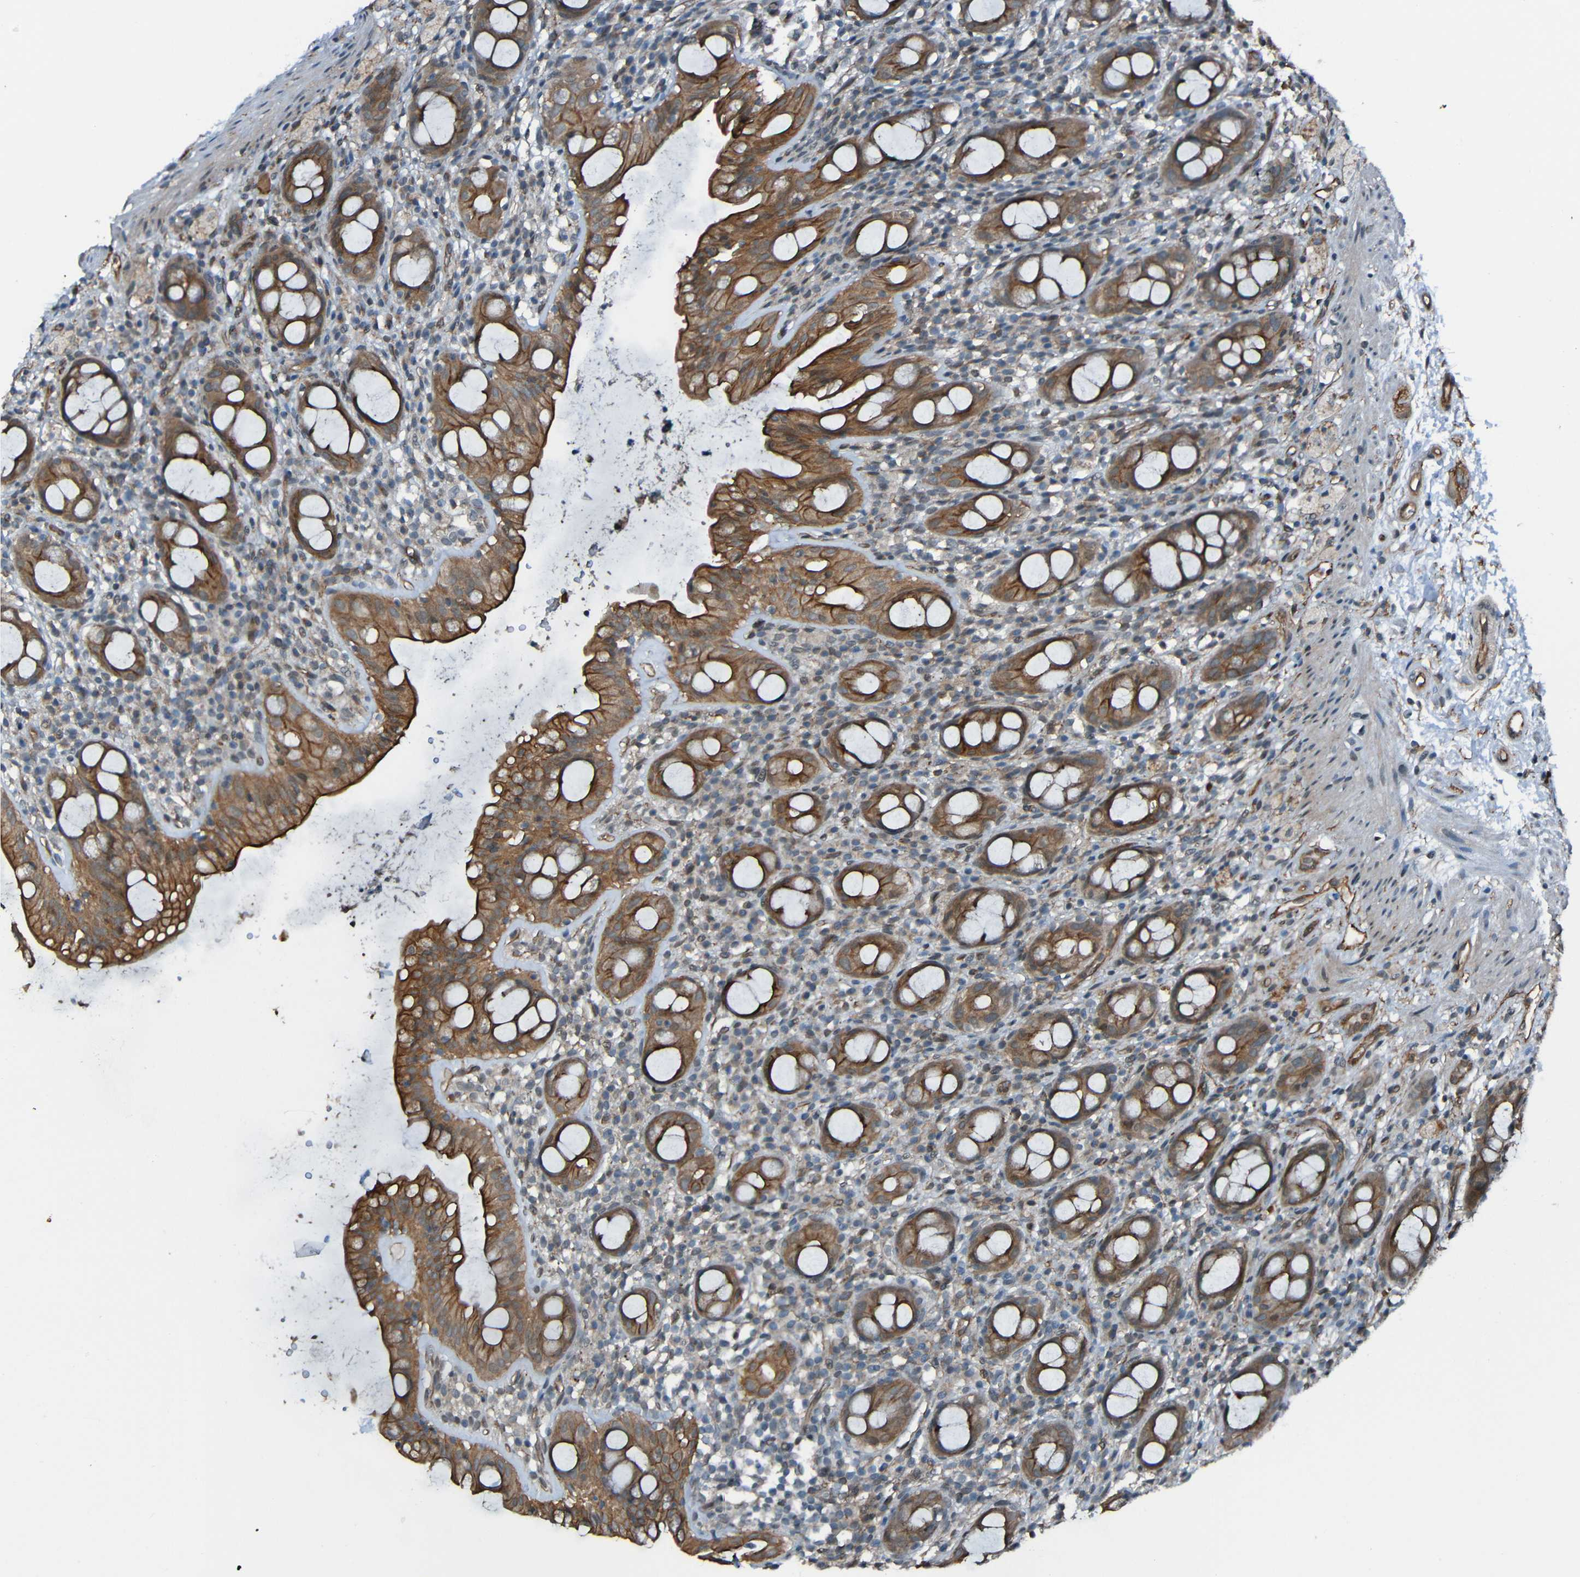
{"staining": {"intensity": "moderate", "quantity": ">75%", "location": "cytoplasmic/membranous"}, "tissue": "rectum", "cell_type": "Glandular cells", "image_type": "normal", "snomed": [{"axis": "morphology", "description": "Normal tissue, NOS"}, {"axis": "topography", "description": "Rectum"}], "caption": "Immunohistochemistry photomicrograph of unremarkable human rectum stained for a protein (brown), which reveals medium levels of moderate cytoplasmic/membranous staining in about >75% of glandular cells.", "gene": "LGR5", "patient": {"sex": "male", "age": 44}}